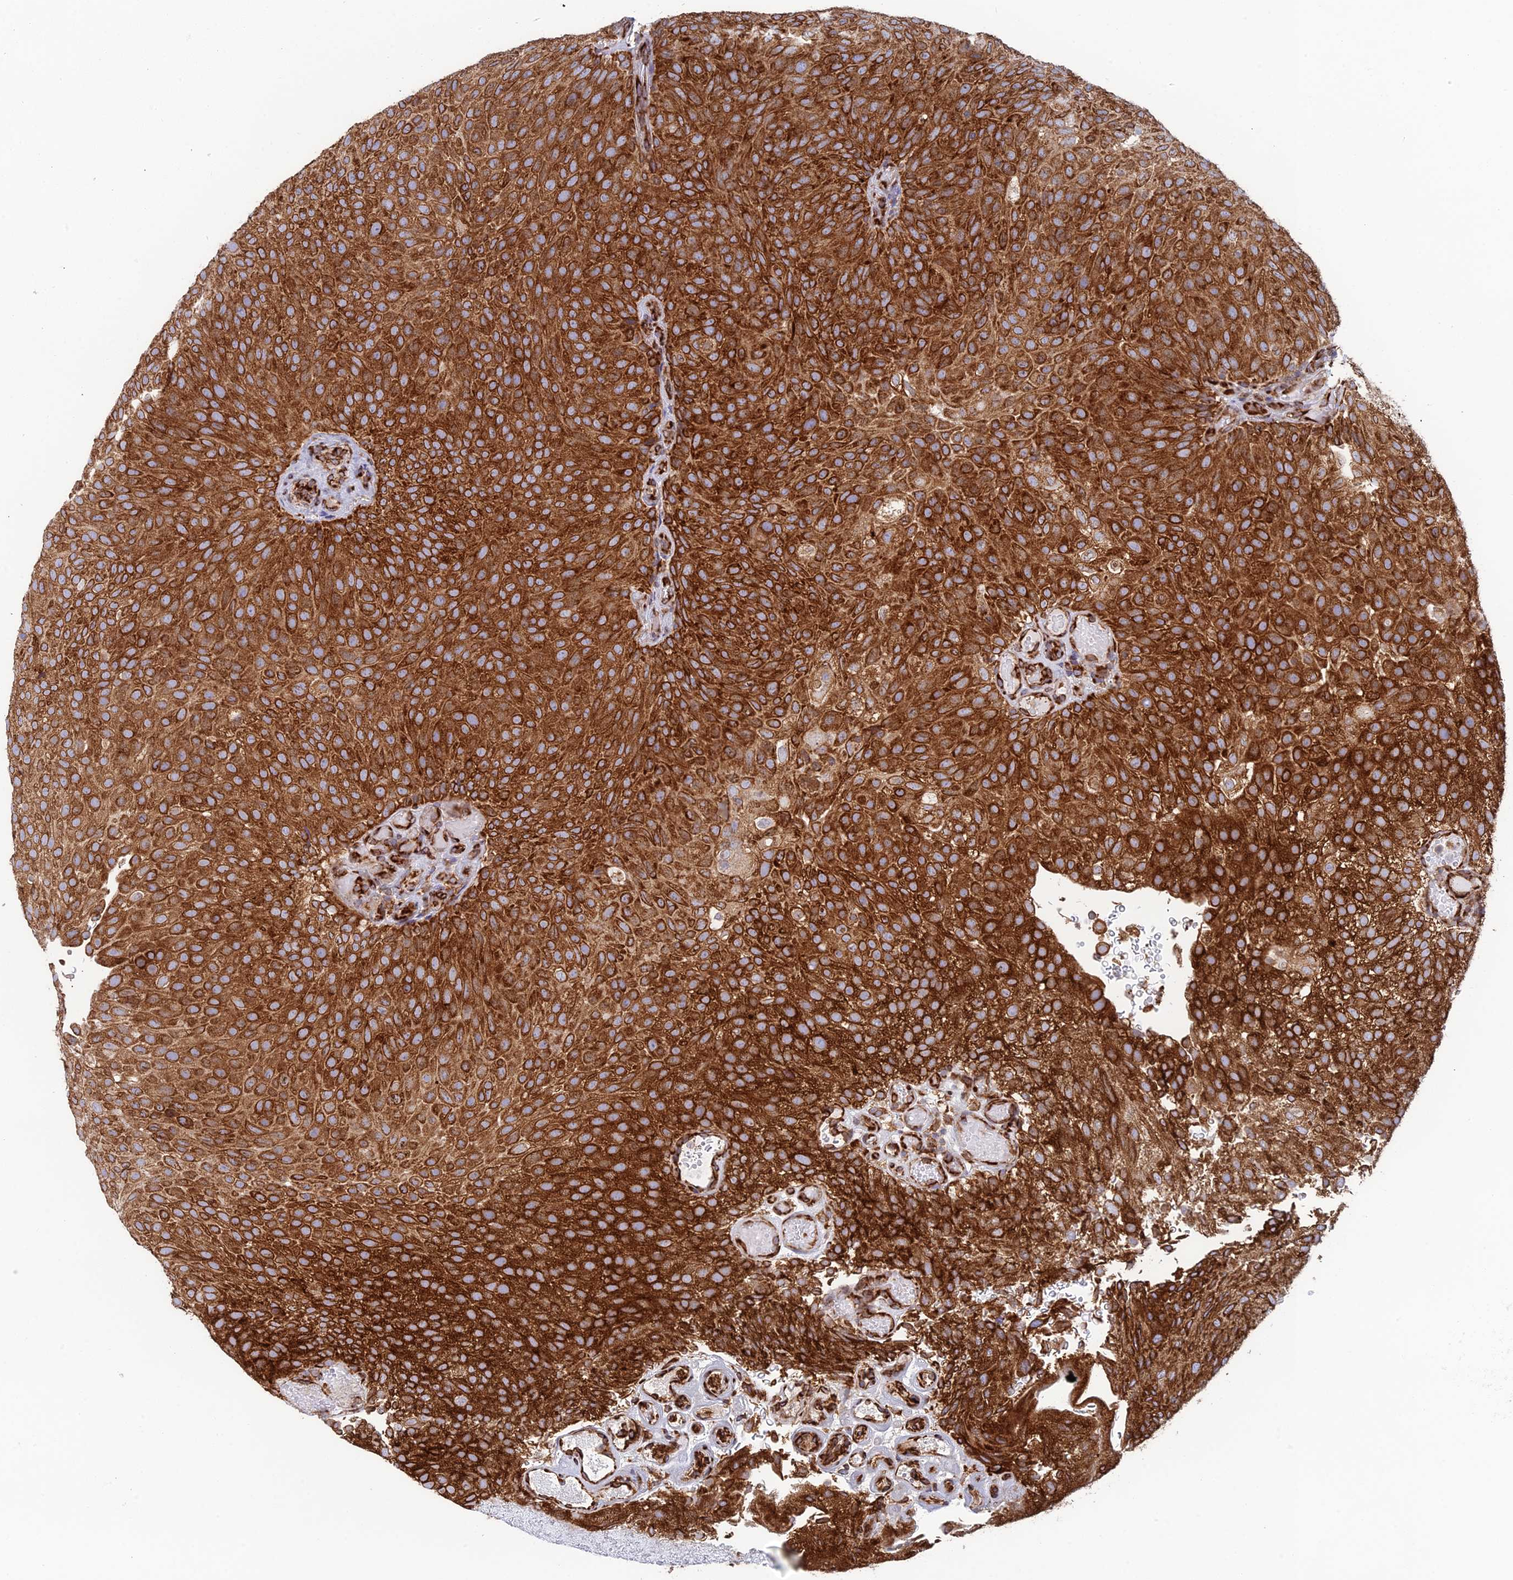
{"staining": {"intensity": "strong", "quantity": ">75%", "location": "cytoplasmic/membranous"}, "tissue": "urothelial cancer", "cell_type": "Tumor cells", "image_type": "cancer", "snomed": [{"axis": "morphology", "description": "Urothelial carcinoma, Low grade"}, {"axis": "topography", "description": "Urinary bladder"}], "caption": "This image displays urothelial cancer stained with immunohistochemistry to label a protein in brown. The cytoplasmic/membranous of tumor cells show strong positivity for the protein. Nuclei are counter-stained blue.", "gene": "CCDC69", "patient": {"sex": "male", "age": 78}}